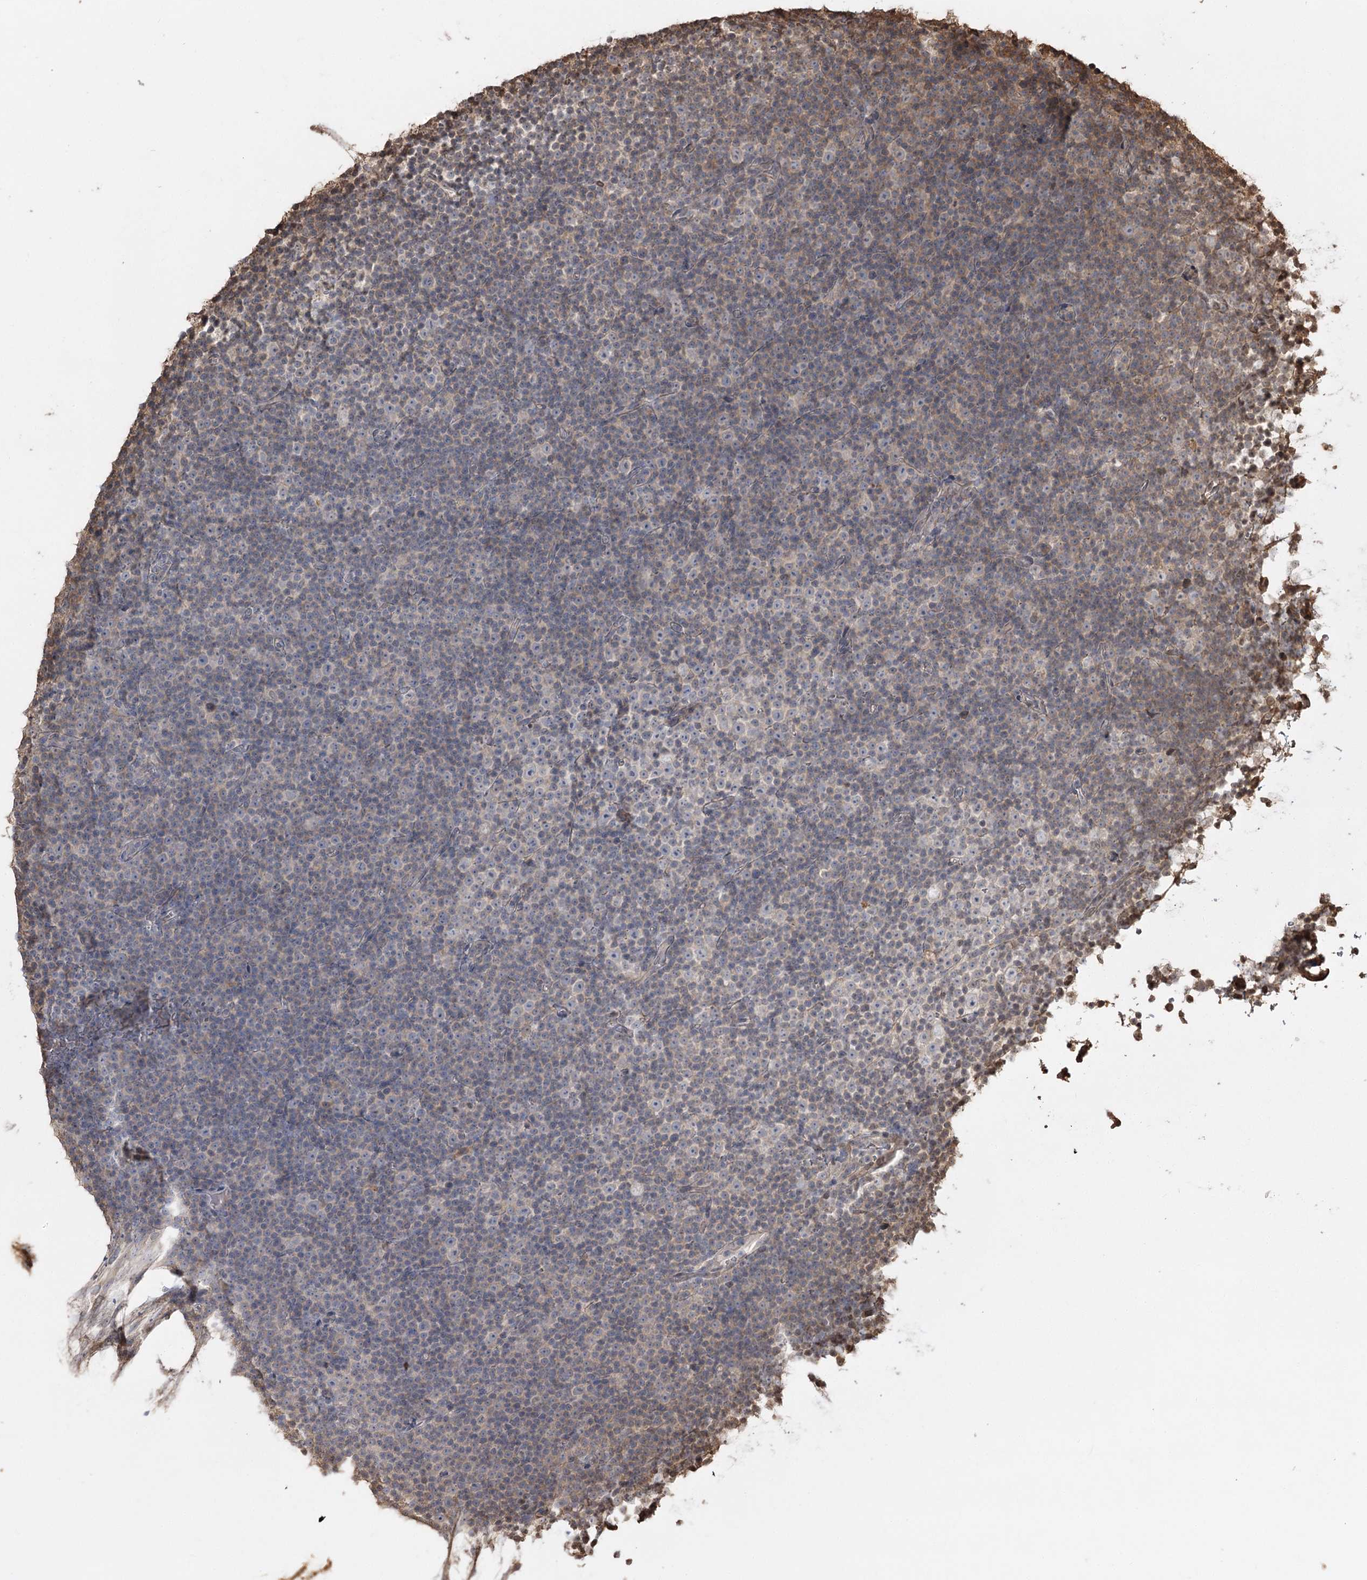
{"staining": {"intensity": "weak", "quantity": "<25%", "location": "cytoplasmic/membranous"}, "tissue": "lymphoma", "cell_type": "Tumor cells", "image_type": "cancer", "snomed": [{"axis": "morphology", "description": "Malignant lymphoma, non-Hodgkin's type, Low grade"}, {"axis": "topography", "description": "Lymph node"}], "caption": "DAB immunohistochemical staining of malignant lymphoma, non-Hodgkin's type (low-grade) reveals no significant positivity in tumor cells.", "gene": "PLCH1", "patient": {"sex": "female", "age": 67}}